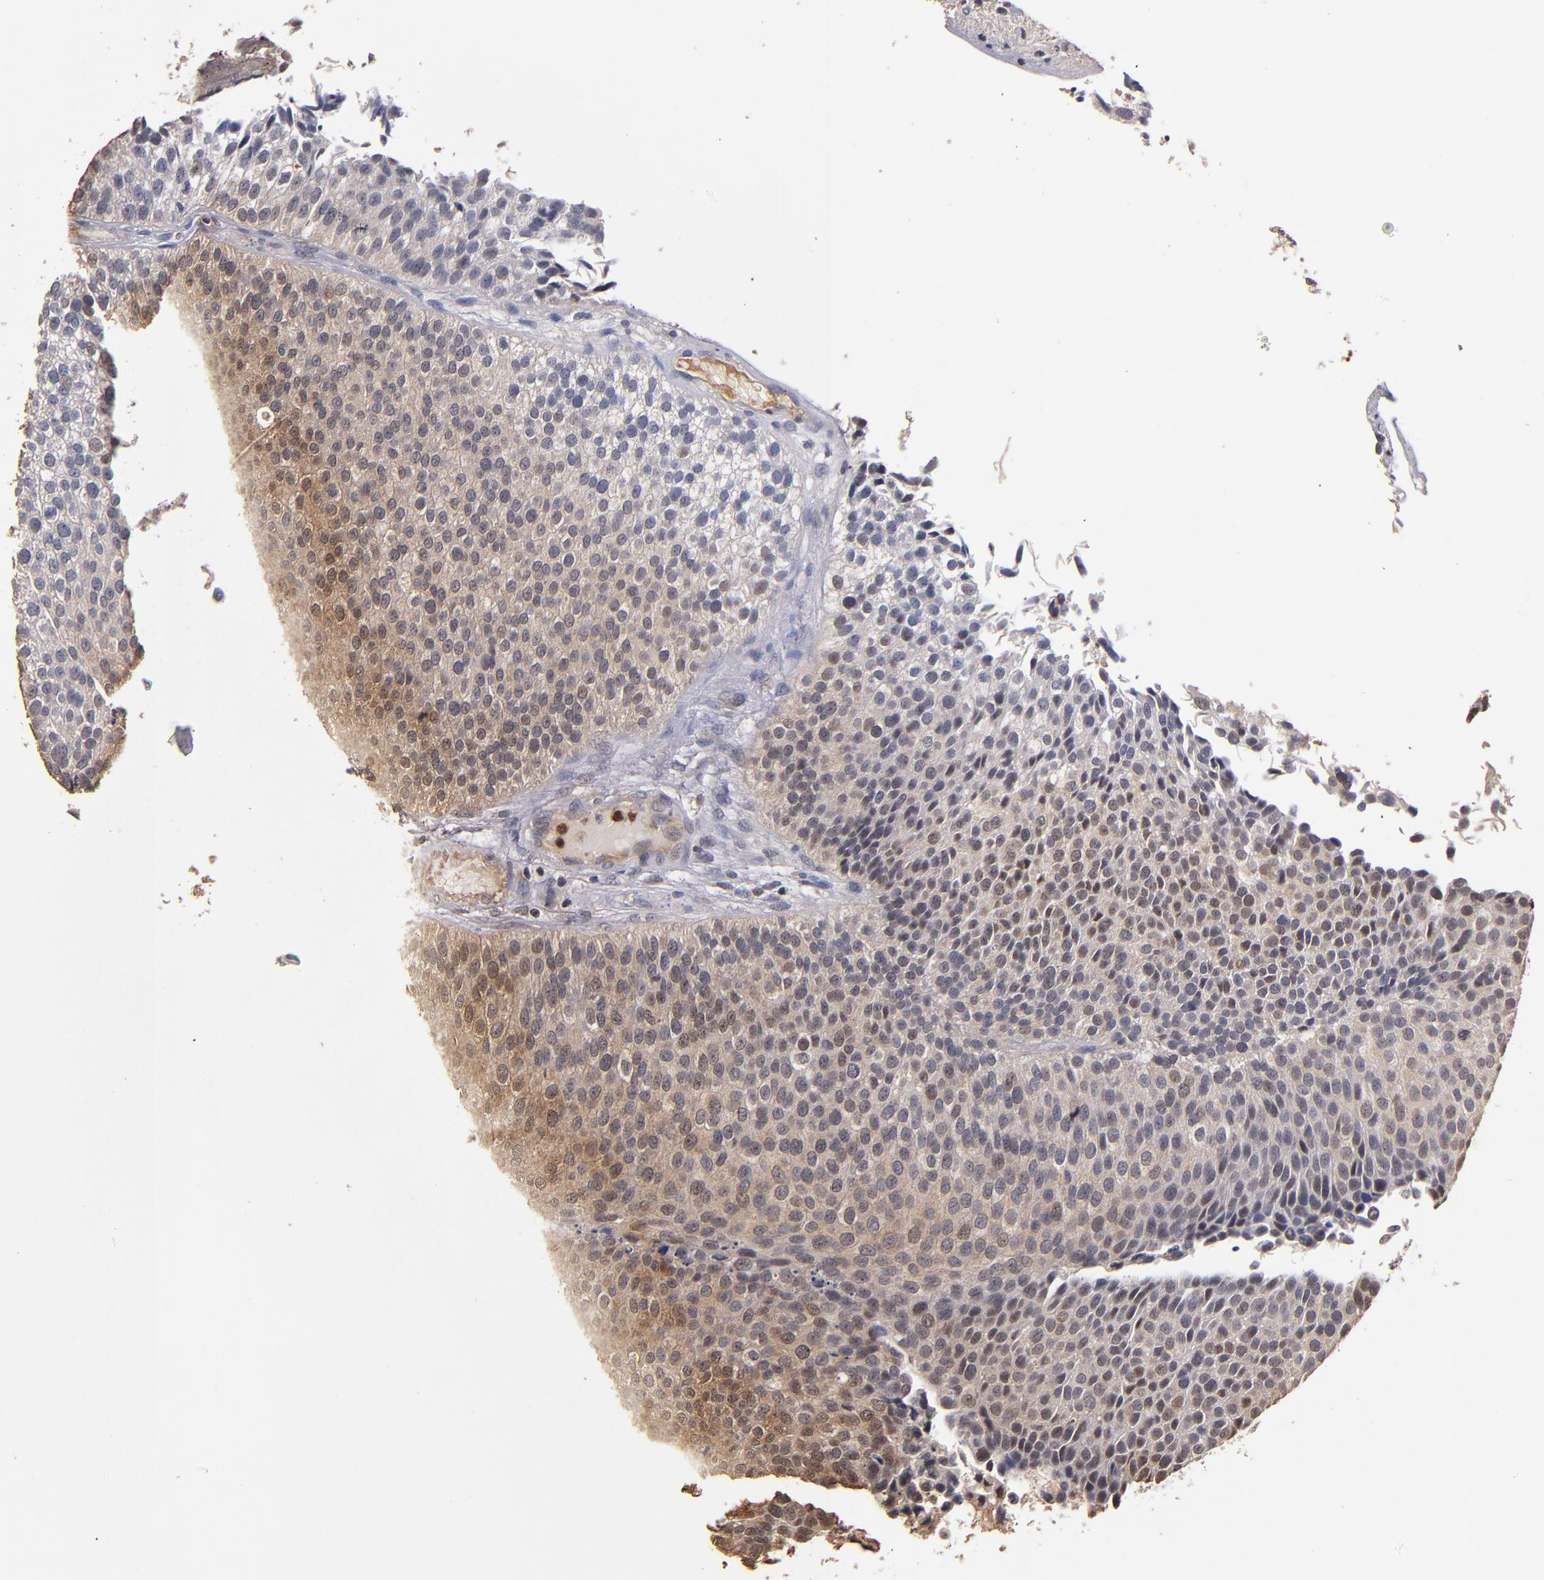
{"staining": {"intensity": "weak", "quantity": ">75%", "location": "cytoplasmic/membranous"}, "tissue": "urothelial cancer", "cell_type": "Tumor cells", "image_type": "cancer", "snomed": [{"axis": "morphology", "description": "Urothelial carcinoma, Low grade"}, {"axis": "topography", "description": "Urinary bladder"}], "caption": "Brown immunohistochemical staining in human urothelial carcinoma (low-grade) shows weak cytoplasmic/membranous expression in about >75% of tumor cells.", "gene": "TTLL12", "patient": {"sex": "male", "age": 84}}